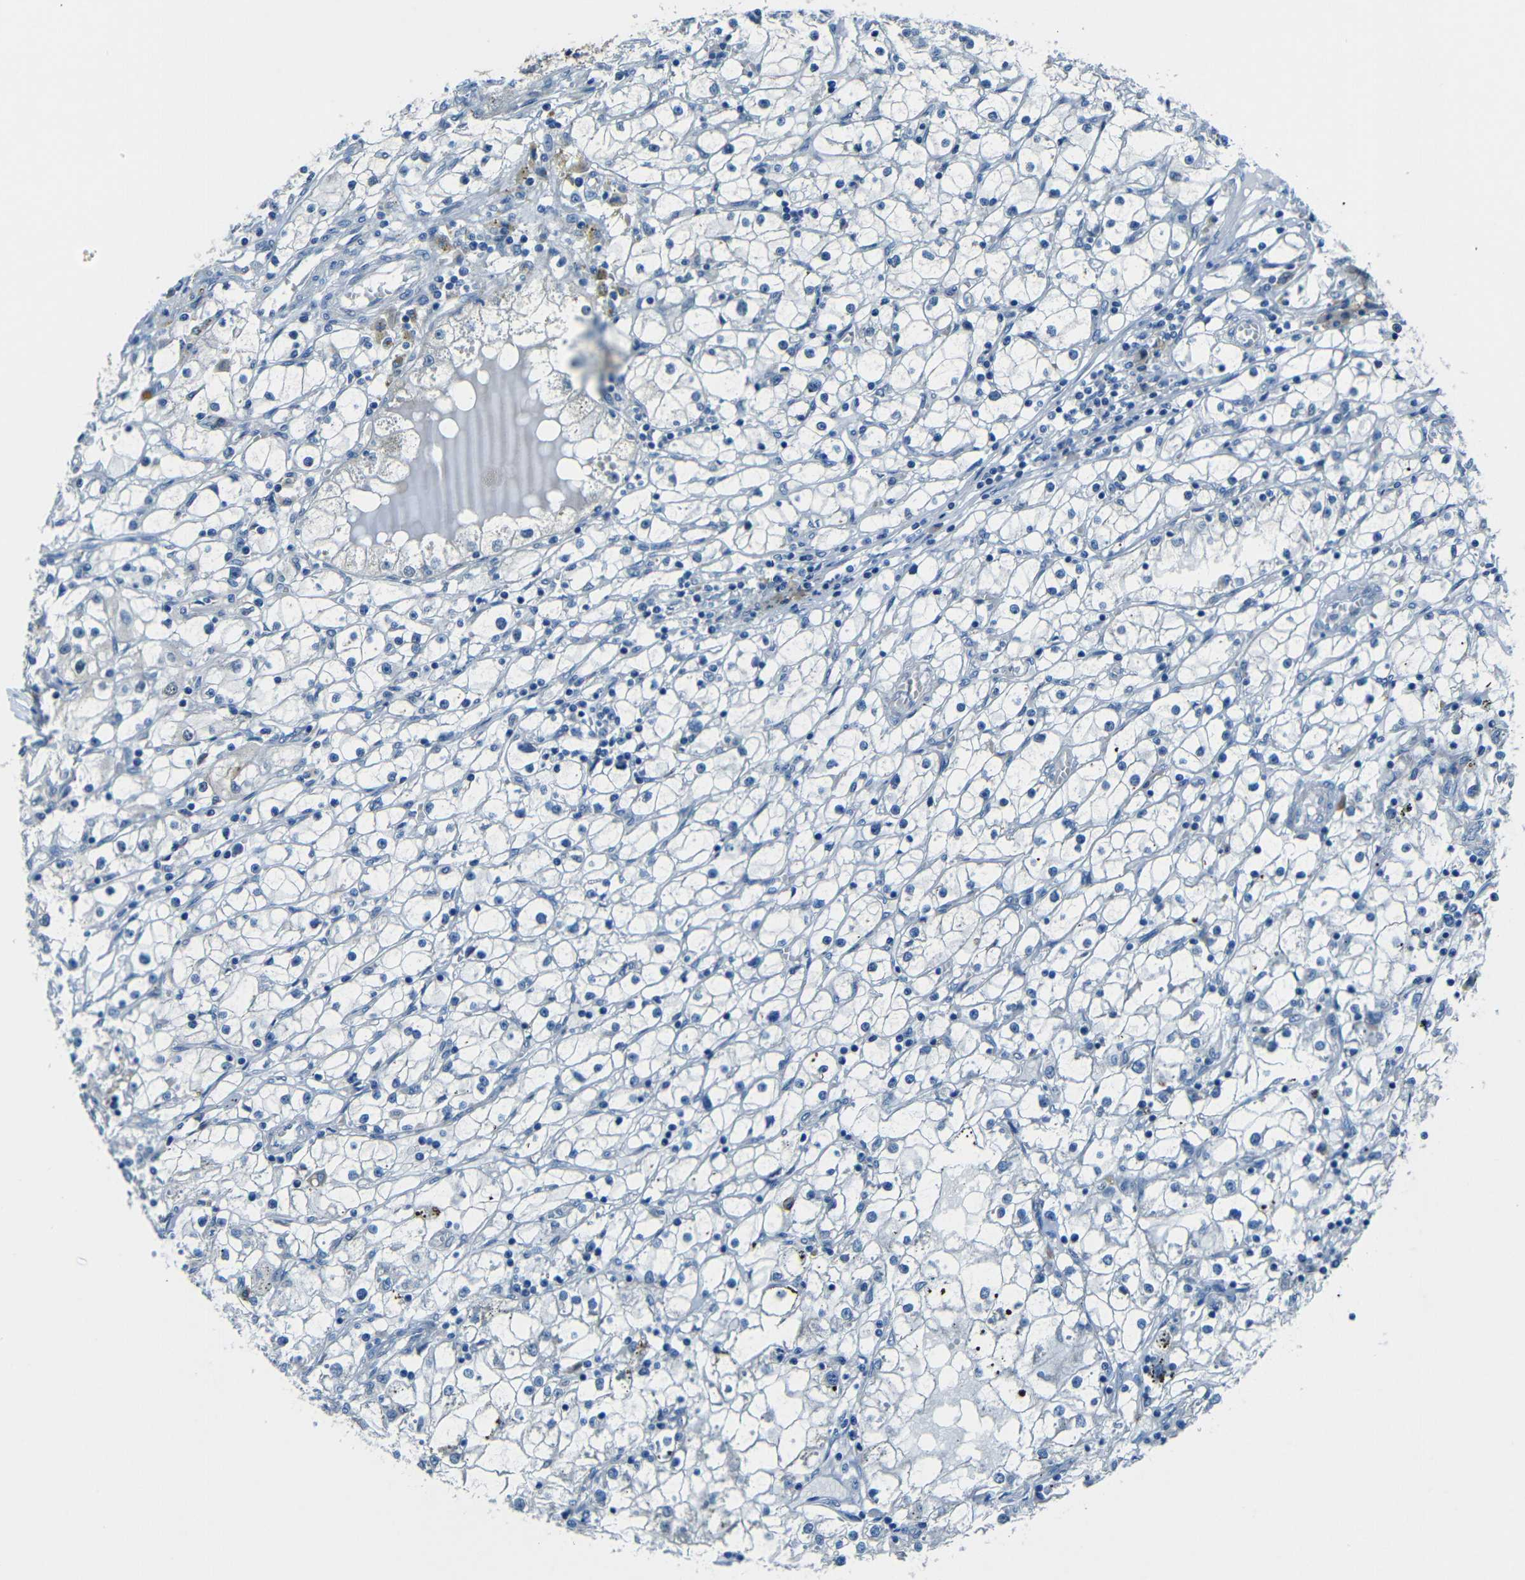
{"staining": {"intensity": "negative", "quantity": "none", "location": "none"}, "tissue": "renal cancer", "cell_type": "Tumor cells", "image_type": "cancer", "snomed": [{"axis": "morphology", "description": "Adenocarcinoma, NOS"}, {"axis": "topography", "description": "Kidney"}], "caption": "Immunohistochemistry (IHC) micrograph of human renal cancer (adenocarcinoma) stained for a protein (brown), which displays no positivity in tumor cells.", "gene": "ANKRD22", "patient": {"sex": "male", "age": 56}}